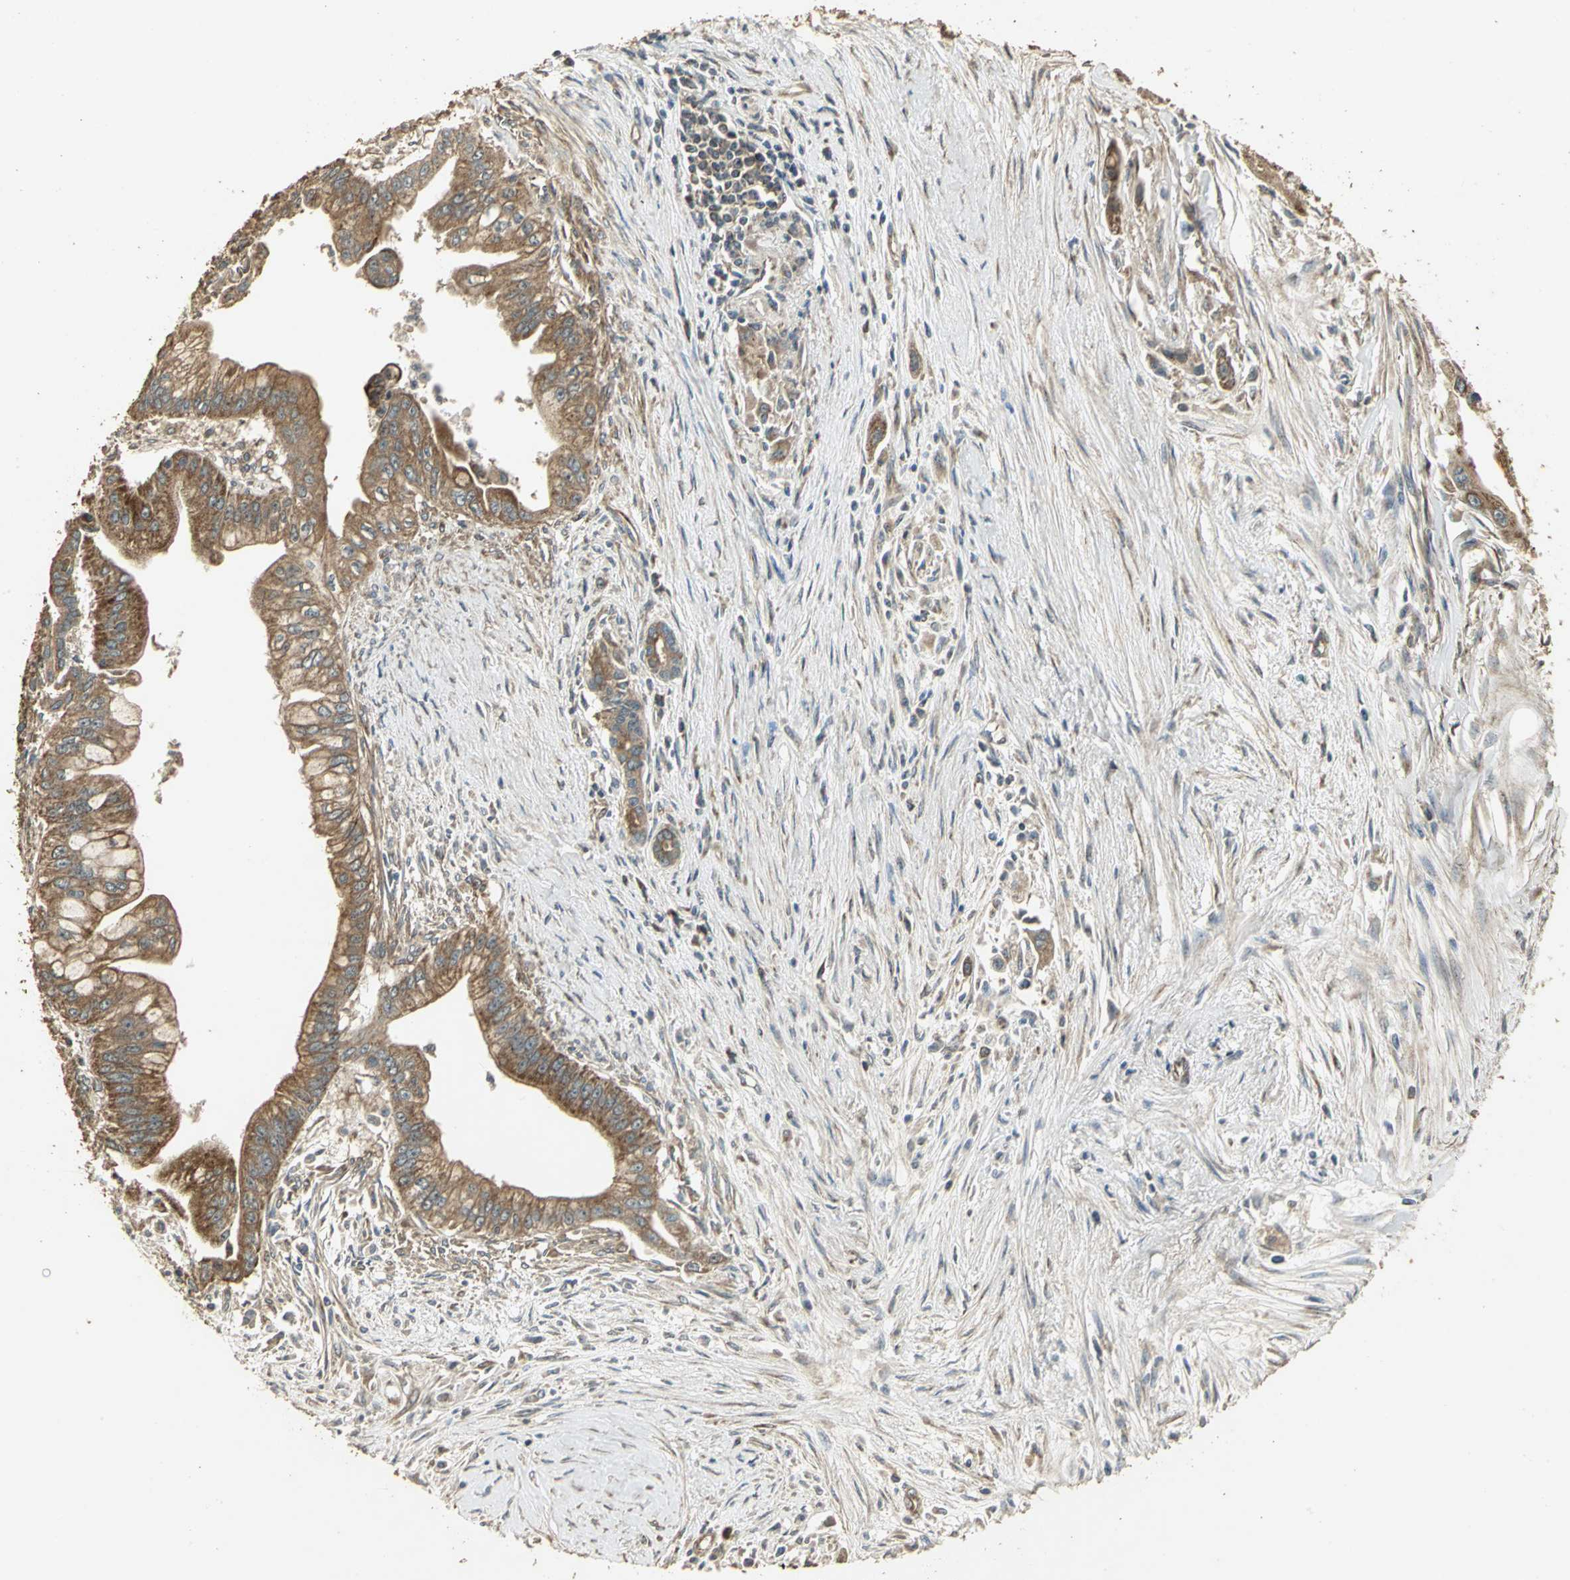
{"staining": {"intensity": "strong", "quantity": ">75%", "location": "cytoplasmic/membranous"}, "tissue": "pancreatic cancer", "cell_type": "Tumor cells", "image_type": "cancer", "snomed": [{"axis": "morphology", "description": "Adenocarcinoma, NOS"}, {"axis": "topography", "description": "Pancreas"}], "caption": "Strong cytoplasmic/membranous staining for a protein is present in approximately >75% of tumor cells of adenocarcinoma (pancreatic) using immunohistochemistry (IHC).", "gene": "KANK1", "patient": {"sex": "male", "age": 59}}